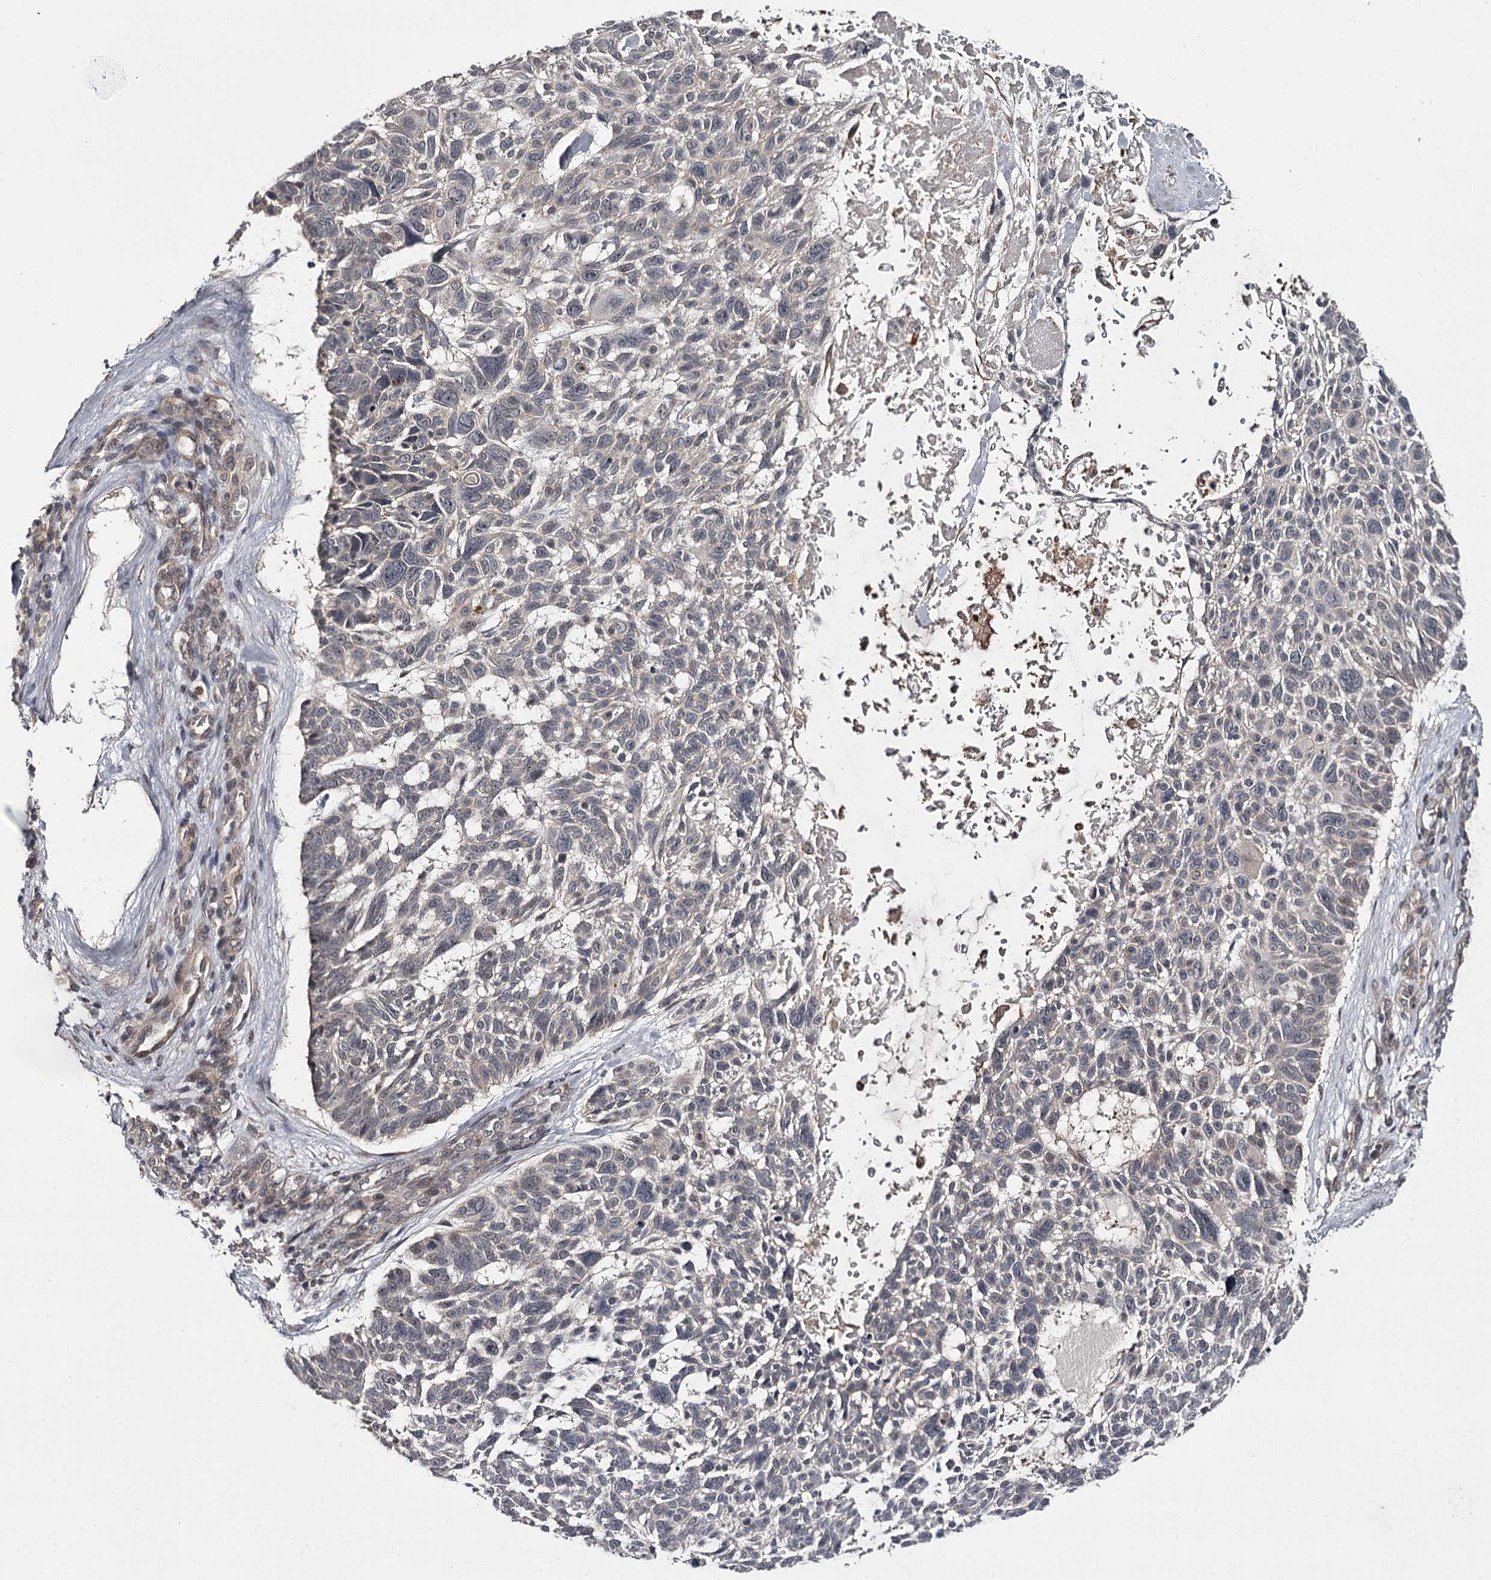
{"staining": {"intensity": "negative", "quantity": "none", "location": "none"}, "tissue": "skin cancer", "cell_type": "Tumor cells", "image_type": "cancer", "snomed": [{"axis": "morphology", "description": "Basal cell carcinoma"}, {"axis": "topography", "description": "Skin"}], "caption": "An IHC histopathology image of skin cancer is shown. There is no staining in tumor cells of skin cancer.", "gene": "CWF19L2", "patient": {"sex": "male", "age": 88}}